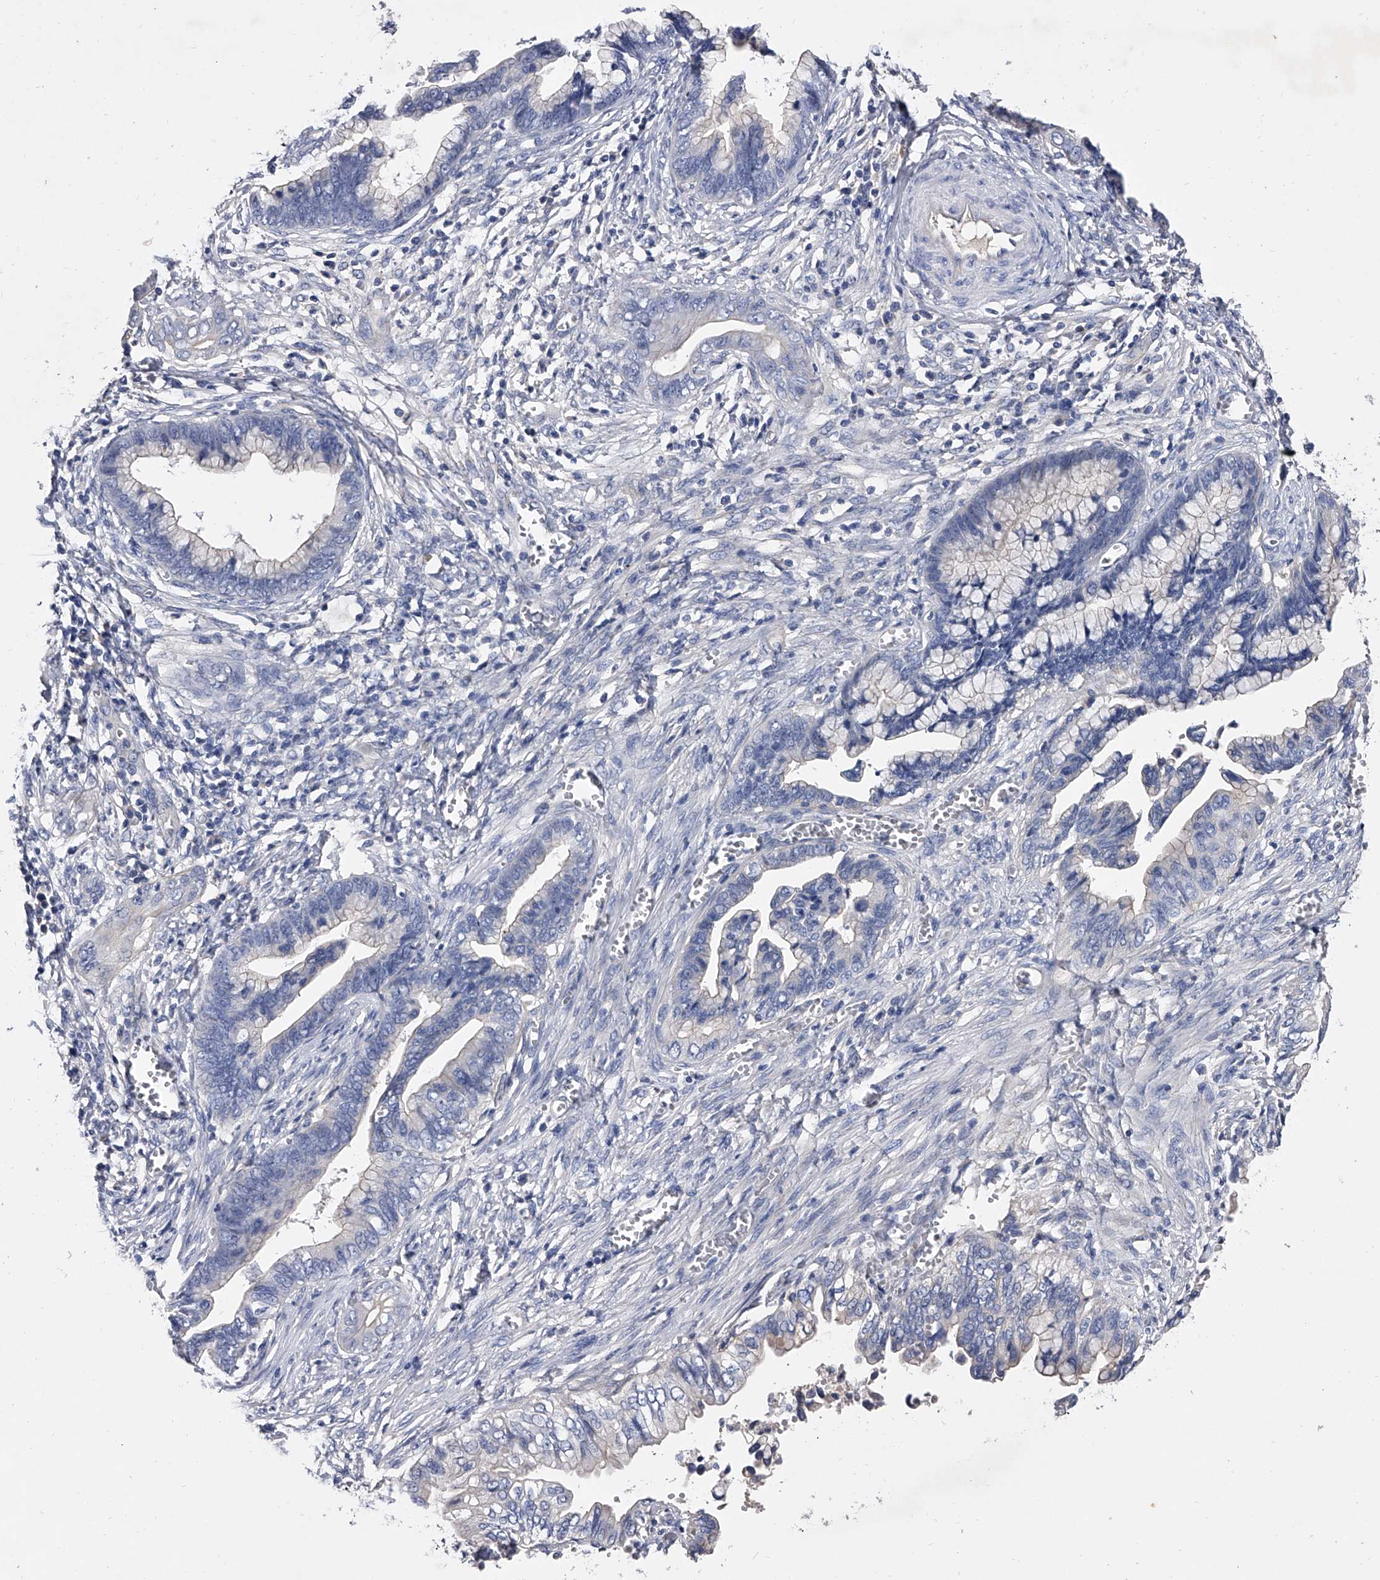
{"staining": {"intensity": "negative", "quantity": "none", "location": "none"}, "tissue": "cervical cancer", "cell_type": "Tumor cells", "image_type": "cancer", "snomed": [{"axis": "morphology", "description": "Adenocarcinoma, NOS"}, {"axis": "topography", "description": "Cervix"}], "caption": "Histopathology image shows no protein expression in tumor cells of cervical cancer tissue.", "gene": "EFCAB7", "patient": {"sex": "female", "age": 44}}